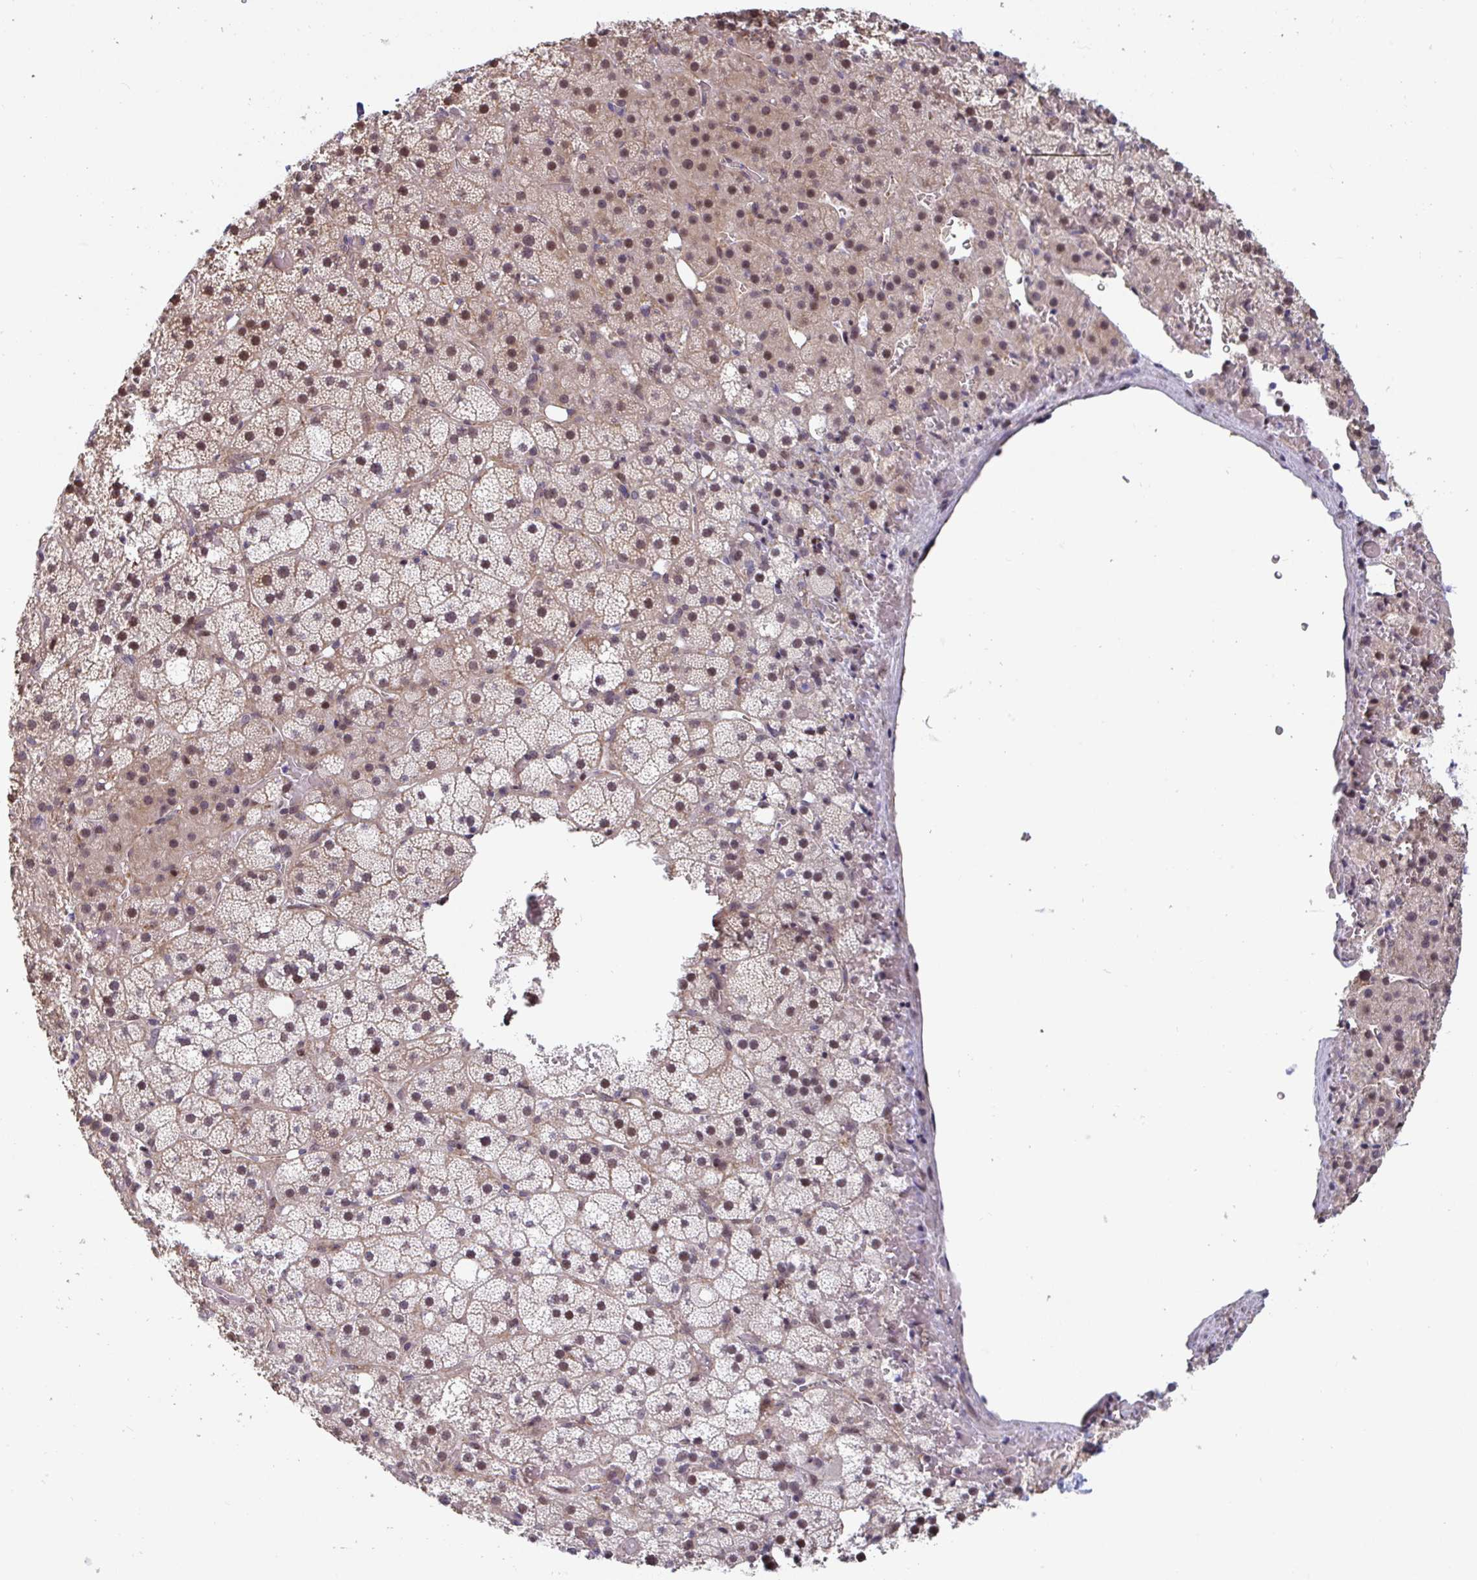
{"staining": {"intensity": "moderate", "quantity": ">75%", "location": "cytoplasmic/membranous,nuclear"}, "tissue": "adrenal gland", "cell_type": "Glandular cells", "image_type": "normal", "snomed": [{"axis": "morphology", "description": "Normal tissue, NOS"}, {"axis": "topography", "description": "Adrenal gland"}], "caption": "DAB immunohistochemical staining of normal adrenal gland demonstrates moderate cytoplasmic/membranous,nuclear protein staining in about >75% of glandular cells.", "gene": "WDR72", "patient": {"sex": "male", "age": 53}}